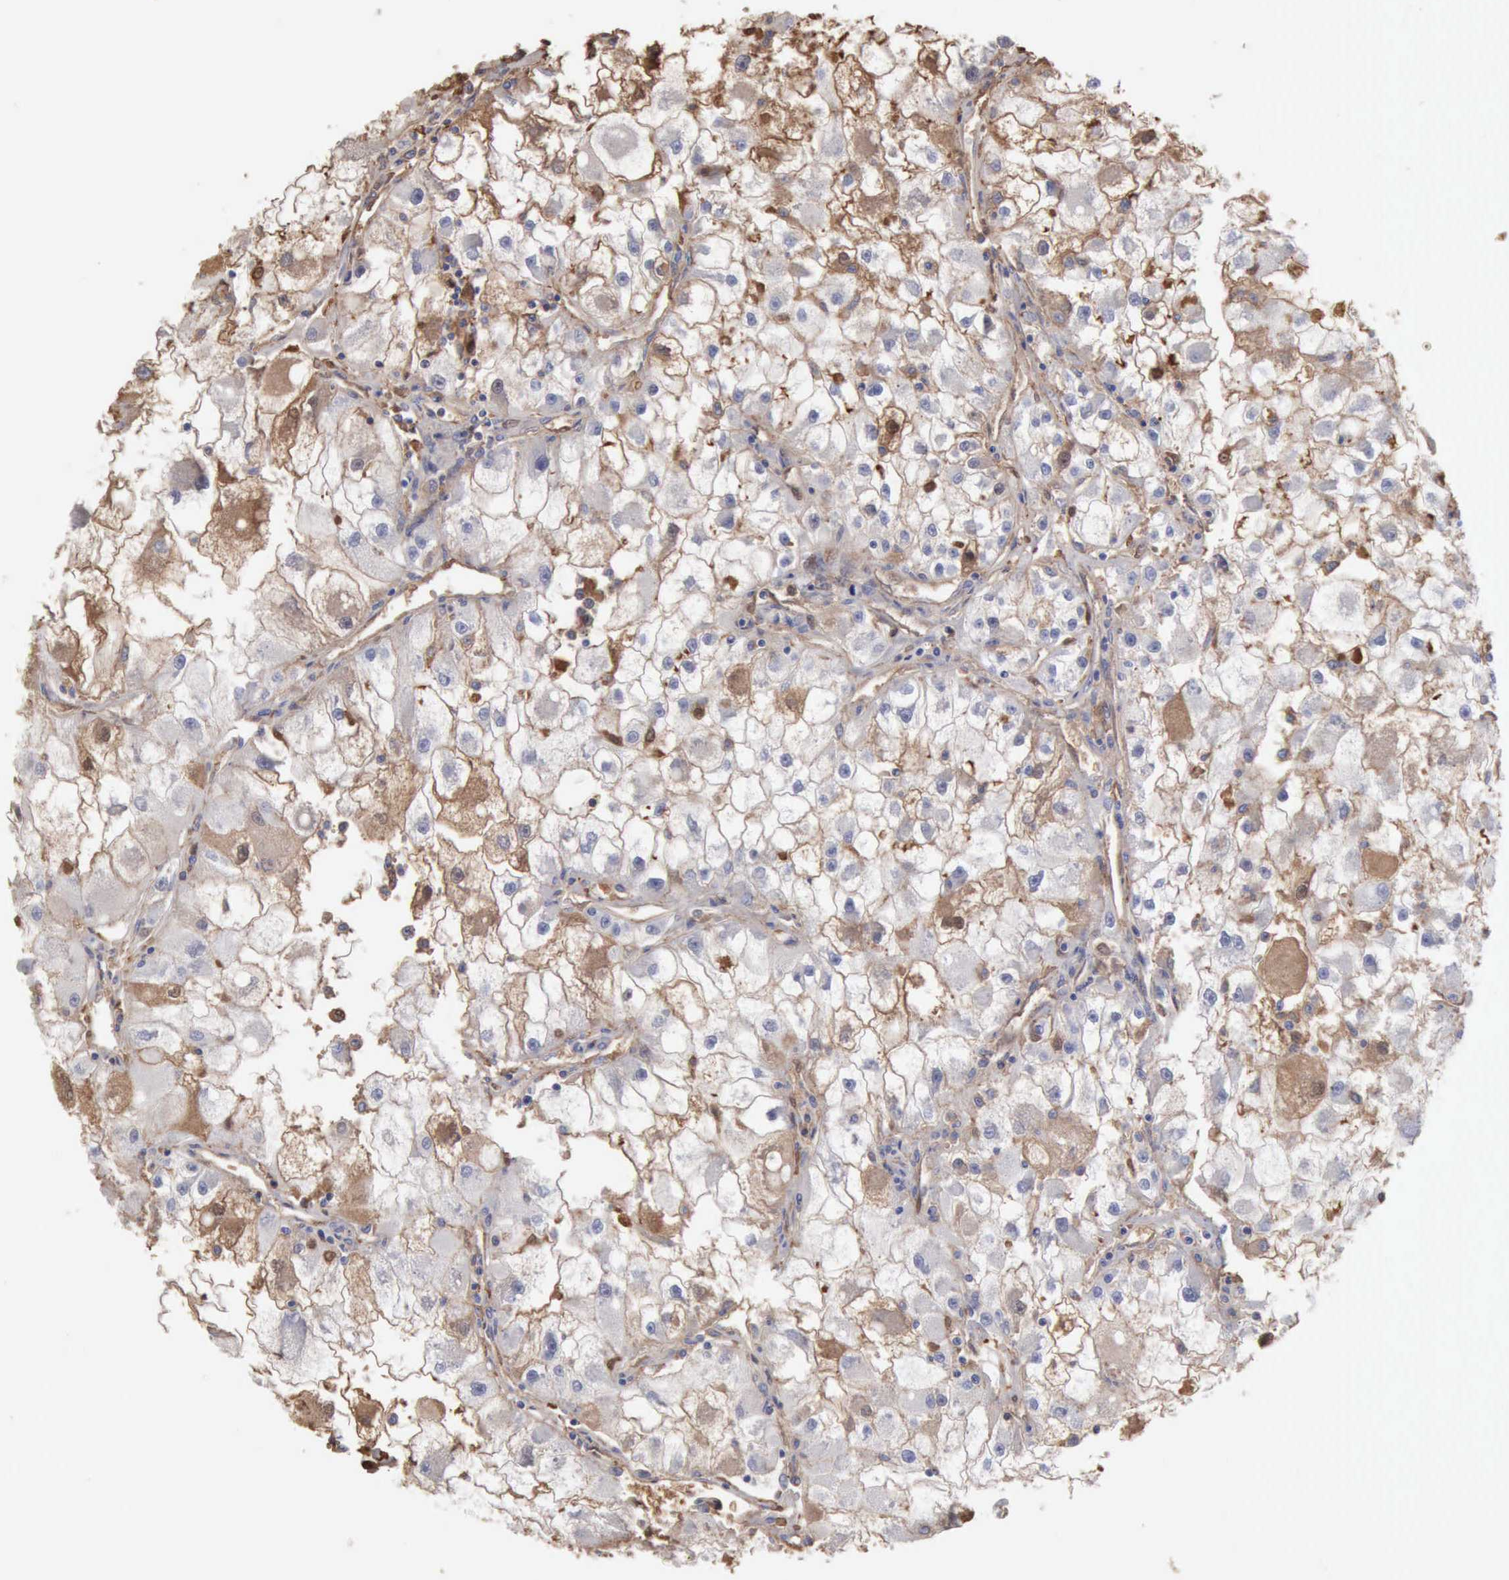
{"staining": {"intensity": "weak", "quantity": "<25%", "location": "cytoplasmic/membranous"}, "tissue": "renal cancer", "cell_type": "Tumor cells", "image_type": "cancer", "snomed": [{"axis": "morphology", "description": "Adenocarcinoma, NOS"}, {"axis": "topography", "description": "Kidney"}], "caption": "Tumor cells are negative for brown protein staining in renal cancer. (Brightfield microscopy of DAB (3,3'-diaminobenzidine) immunohistochemistry at high magnification).", "gene": "SERPINA1", "patient": {"sex": "female", "age": 73}}